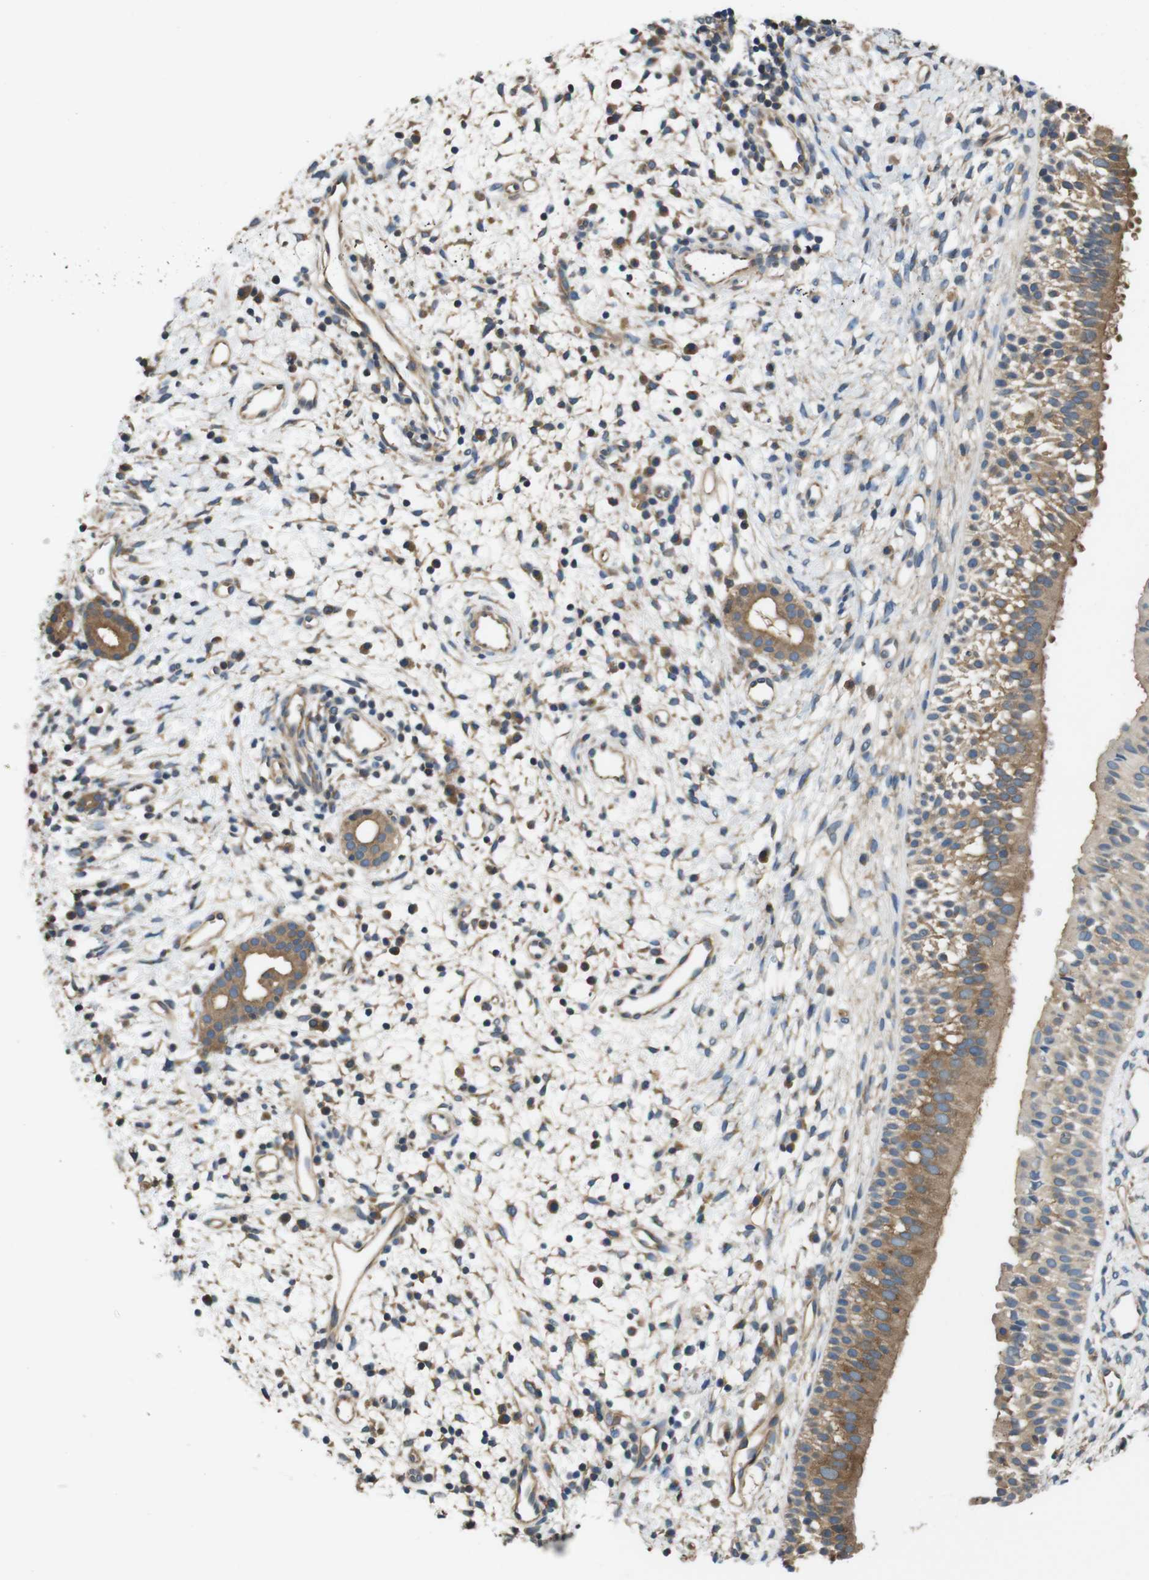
{"staining": {"intensity": "moderate", "quantity": ">75%", "location": "cytoplasmic/membranous"}, "tissue": "nasopharynx", "cell_type": "Respiratory epithelial cells", "image_type": "normal", "snomed": [{"axis": "morphology", "description": "Normal tissue, NOS"}, {"axis": "topography", "description": "Nasopharynx"}], "caption": "Protein expression analysis of unremarkable nasopharynx exhibits moderate cytoplasmic/membranous expression in approximately >75% of respiratory epithelial cells.", "gene": "DCTN1", "patient": {"sex": "male", "age": 22}}